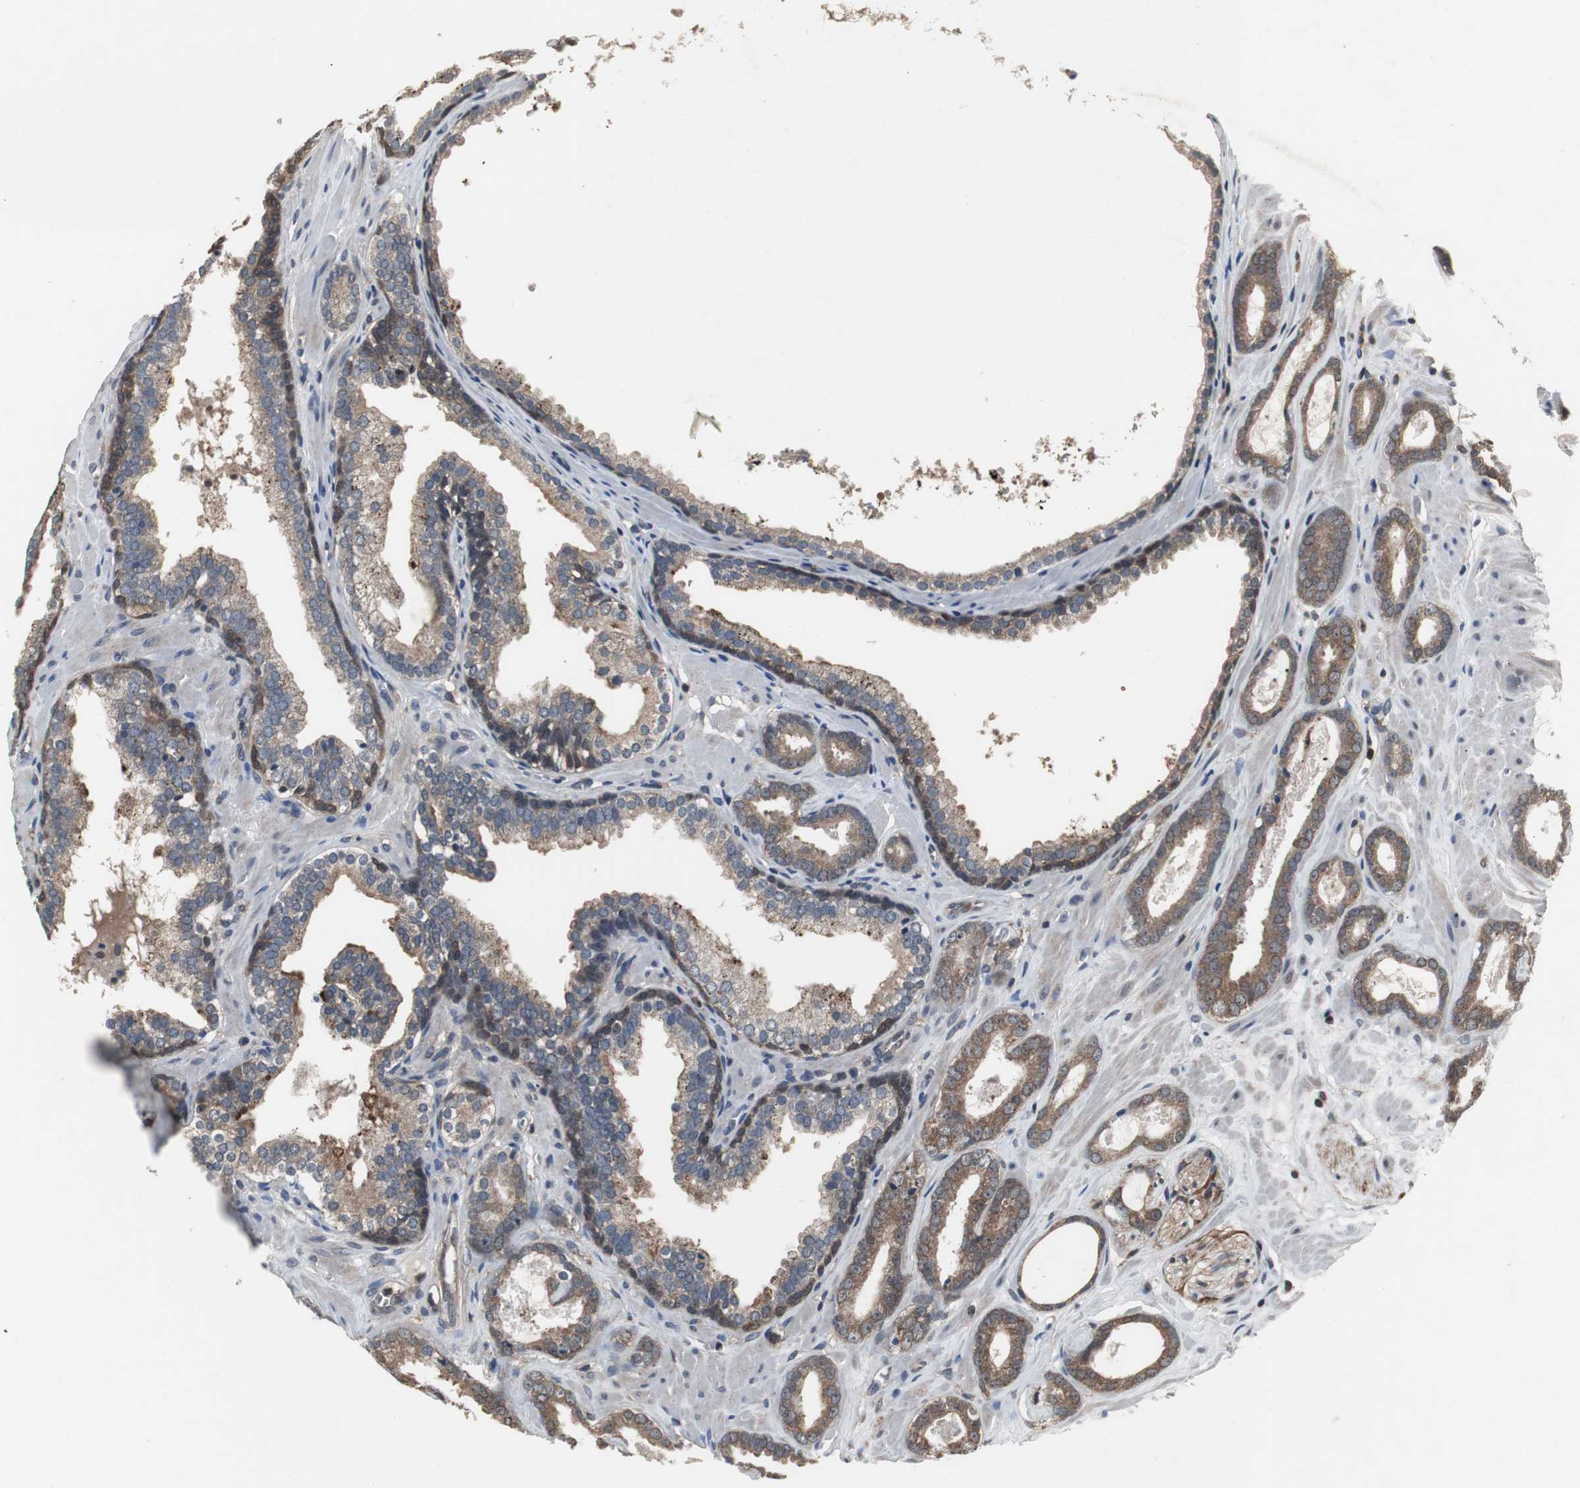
{"staining": {"intensity": "moderate", "quantity": "25%-75%", "location": "cytoplasmic/membranous"}, "tissue": "prostate cancer", "cell_type": "Tumor cells", "image_type": "cancer", "snomed": [{"axis": "morphology", "description": "Adenocarcinoma, Low grade"}, {"axis": "topography", "description": "Prostate"}], "caption": "An immunohistochemistry histopathology image of tumor tissue is shown. Protein staining in brown highlights moderate cytoplasmic/membranous positivity in prostate cancer (adenocarcinoma (low-grade)) within tumor cells. The staining was performed using DAB (3,3'-diaminobenzidine) to visualize the protein expression in brown, while the nuclei were stained in blue with hematoxylin (Magnification: 20x).", "gene": "ZSCAN22", "patient": {"sex": "male", "age": 57}}